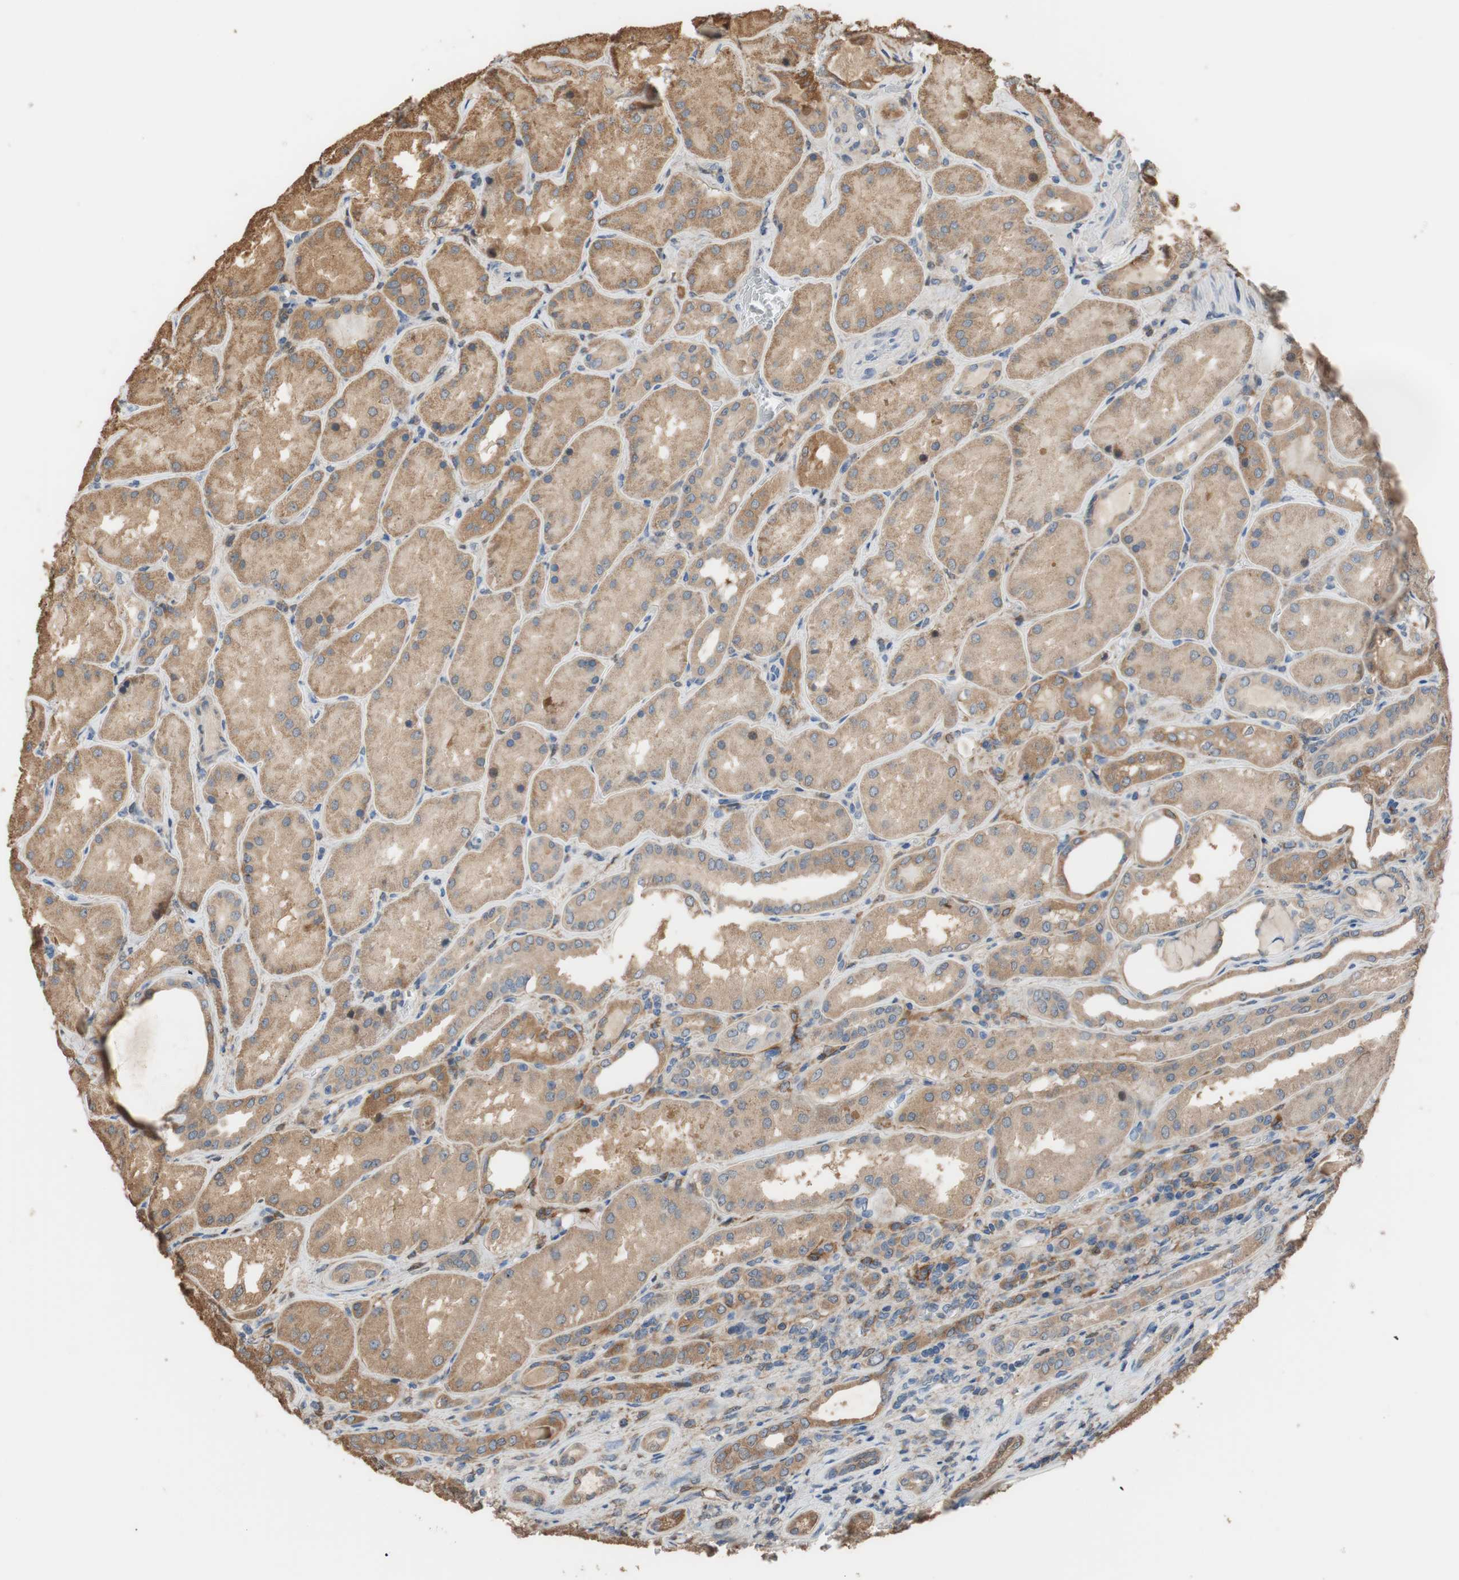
{"staining": {"intensity": "moderate", "quantity": ">75%", "location": "cytoplasmic/membranous"}, "tissue": "kidney", "cell_type": "Cells in glomeruli", "image_type": "normal", "snomed": [{"axis": "morphology", "description": "Normal tissue, NOS"}, {"axis": "topography", "description": "Kidney"}], "caption": "Kidney stained for a protein shows moderate cytoplasmic/membranous positivity in cells in glomeruli. The protein of interest is stained brown, and the nuclei are stained in blue (DAB (3,3'-diaminobenzidine) IHC with brightfield microscopy, high magnification).", "gene": "ALDH1A2", "patient": {"sex": "female", "age": 56}}